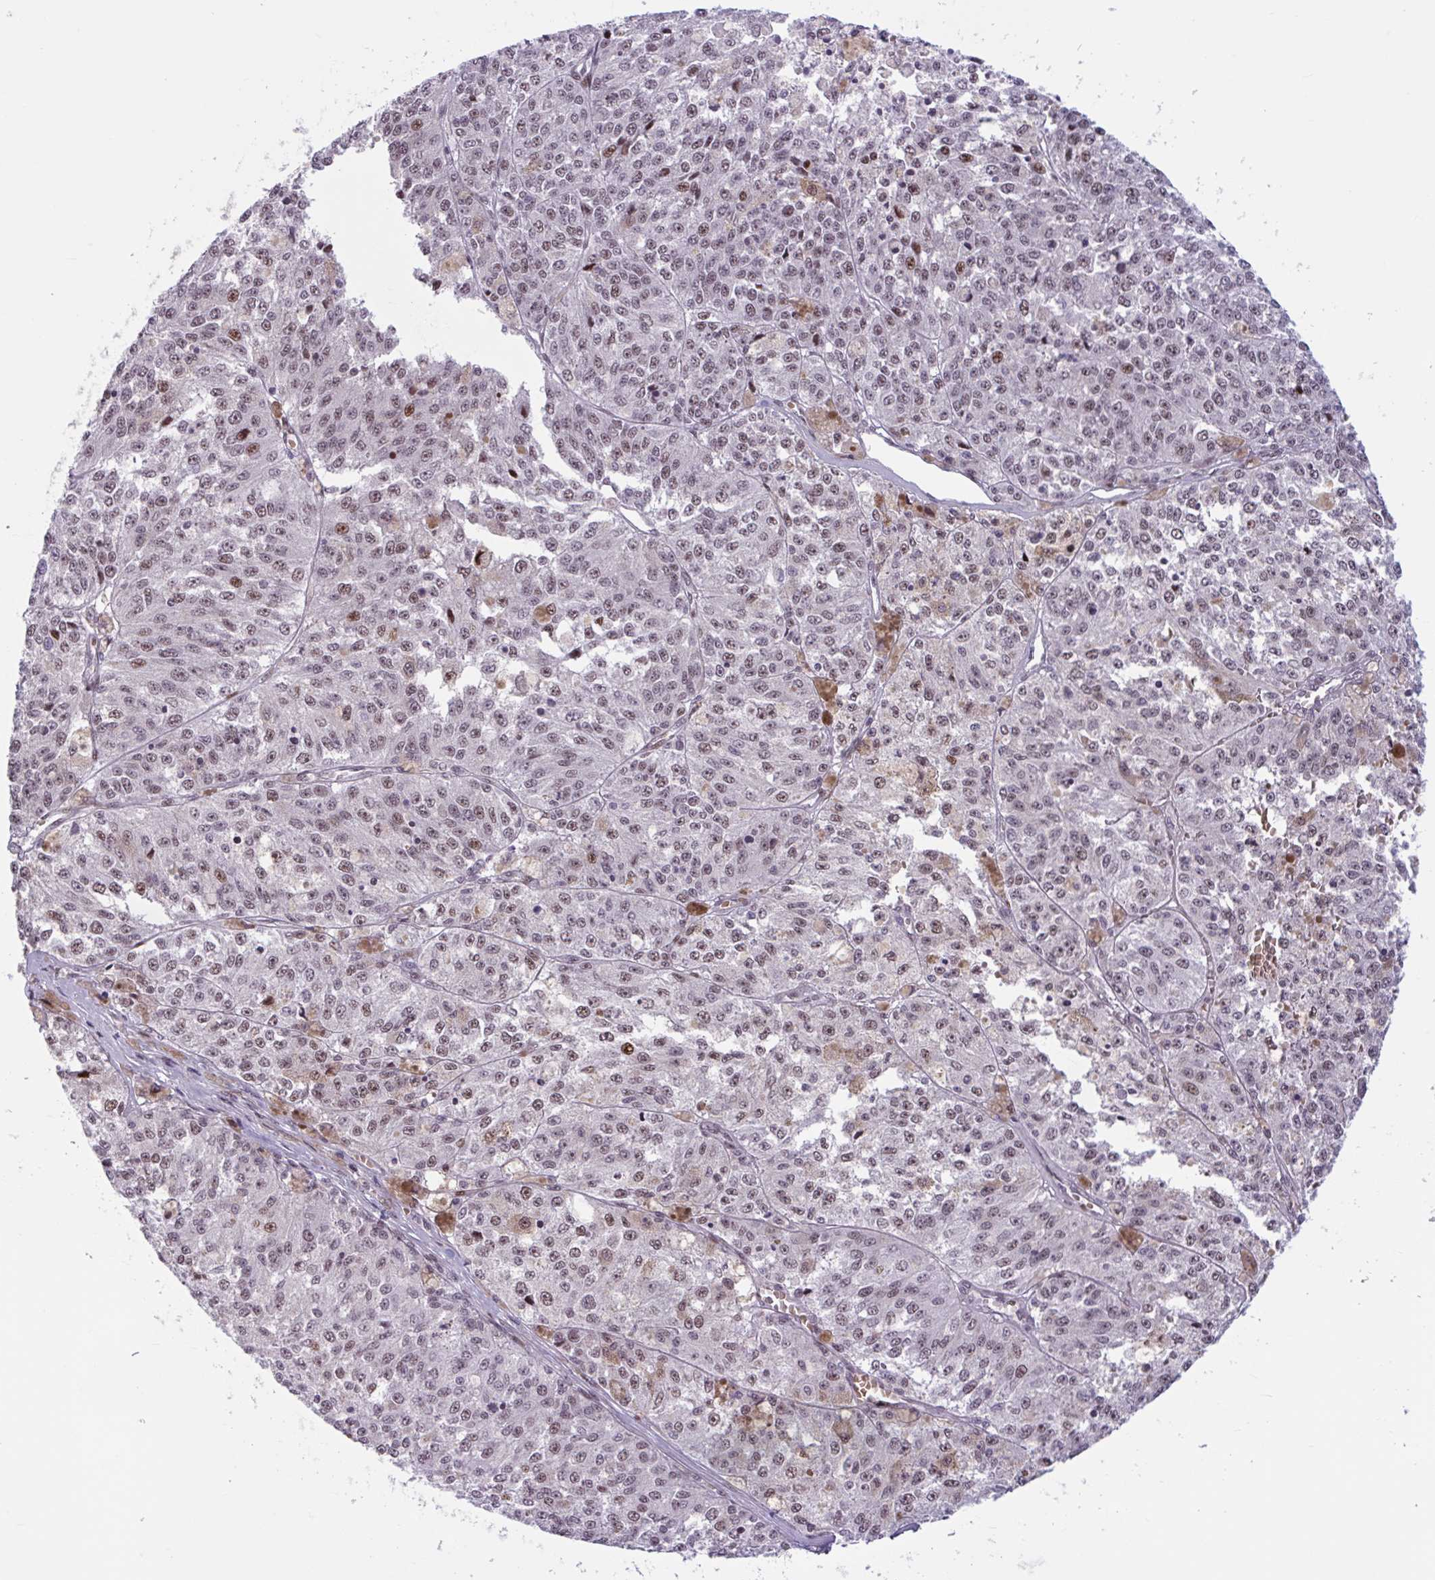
{"staining": {"intensity": "moderate", "quantity": "25%-75%", "location": "nuclear"}, "tissue": "melanoma", "cell_type": "Tumor cells", "image_type": "cancer", "snomed": [{"axis": "morphology", "description": "Malignant melanoma, Metastatic site"}, {"axis": "topography", "description": "Lymph node"}], "caption": "Malignant melanoma (metastatic site) stained with immunohistochemistry reveals moderate nuclear positivity in approximately 25%-75% of tumor cells.", "gene": "RBL1", "patient": {"sex": "female", "age": 64}}